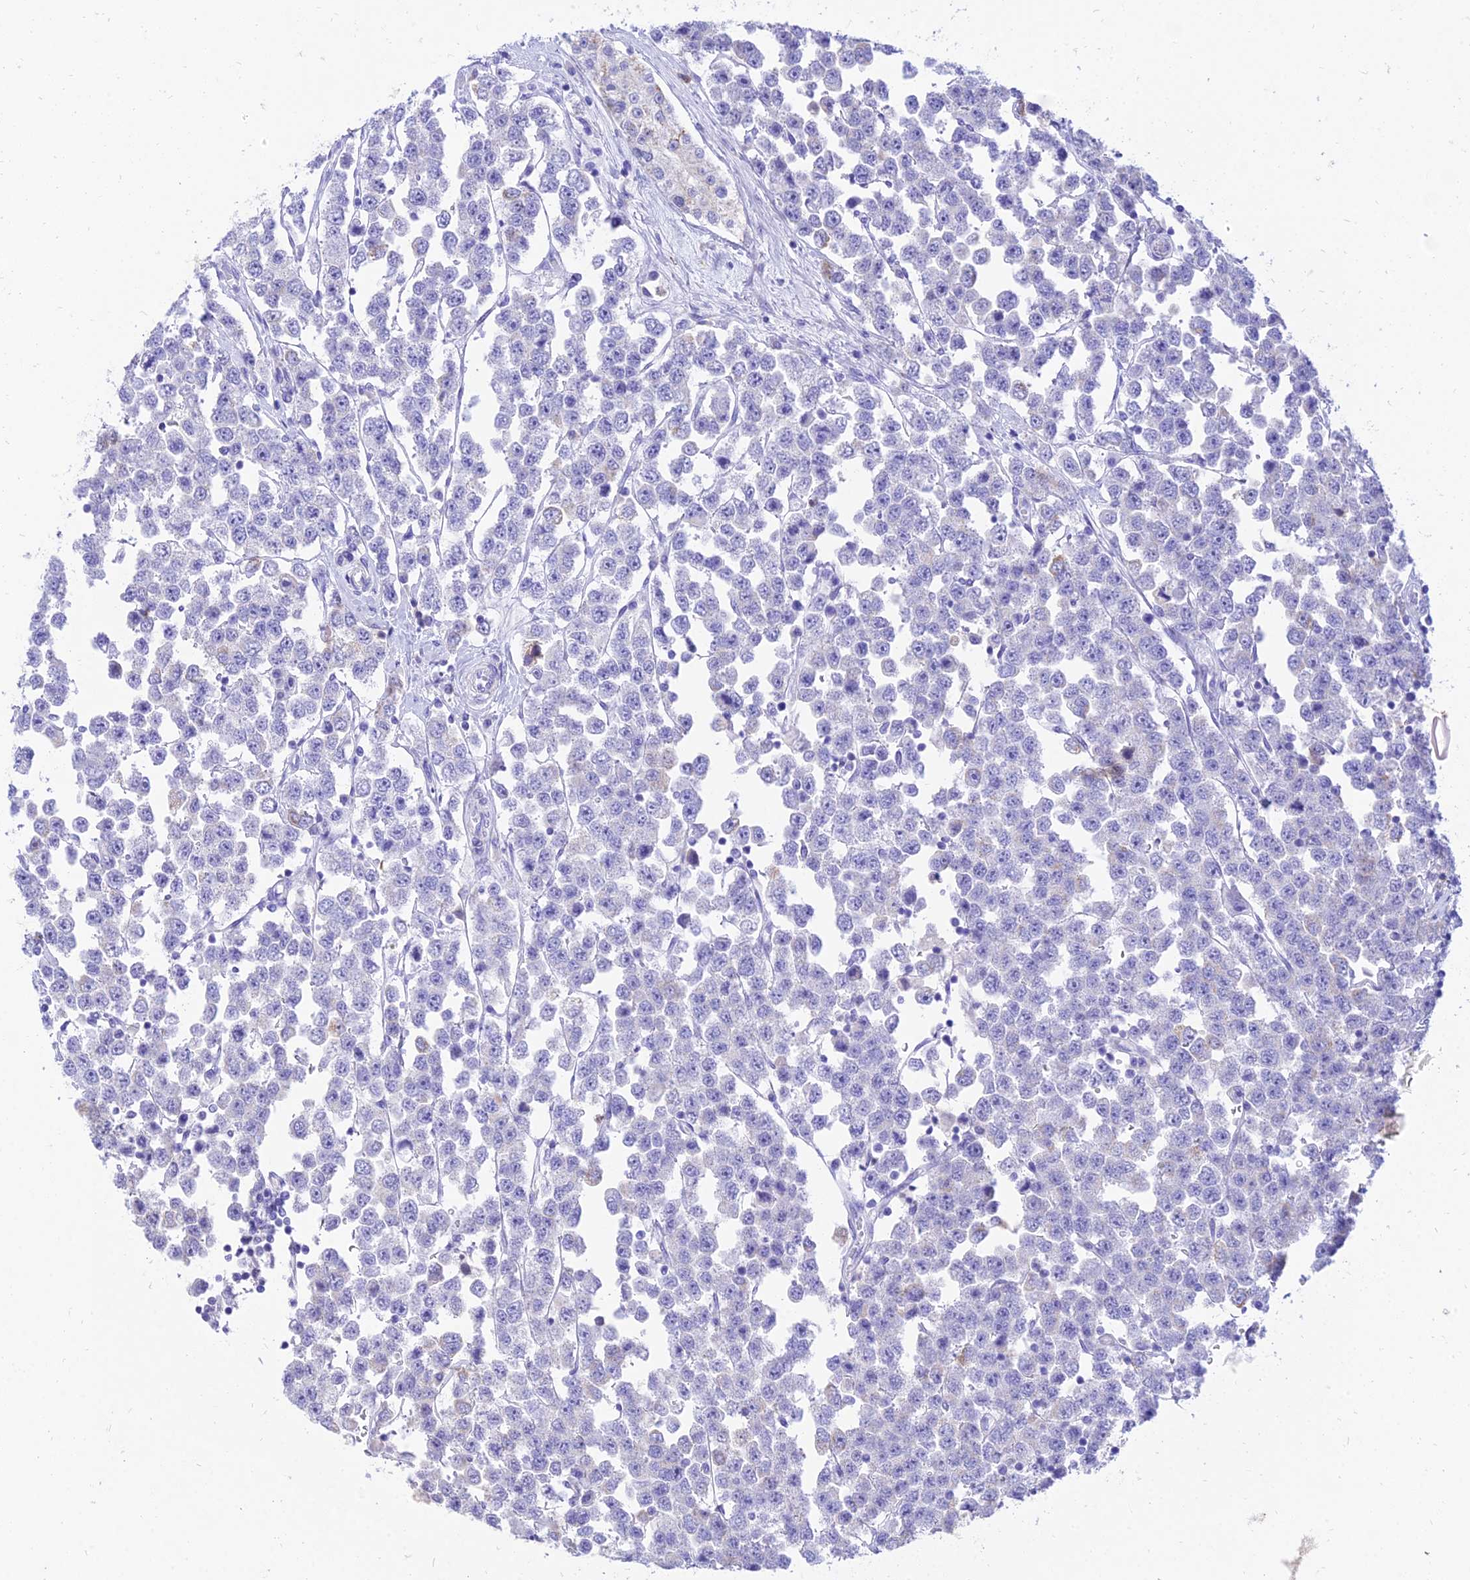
{"staining": {"intensity": "negative", "quantity": "none", "location": "none"}, "tissue": "testis cancer", "cell_type": "Tumor cells", "image_type": "cancer", "snomed": [{"axis": "morphology", "description": "Seminoma, NOS"}, {"axis": "topography", "description": "Testis"}], "caption": "IHC photomicrograph of human testis seminoma stained for a protein (brown), which shows no staining in tumor cells.", "gene": "PKN3", "patient": {"sex": "male", "age": 28}}